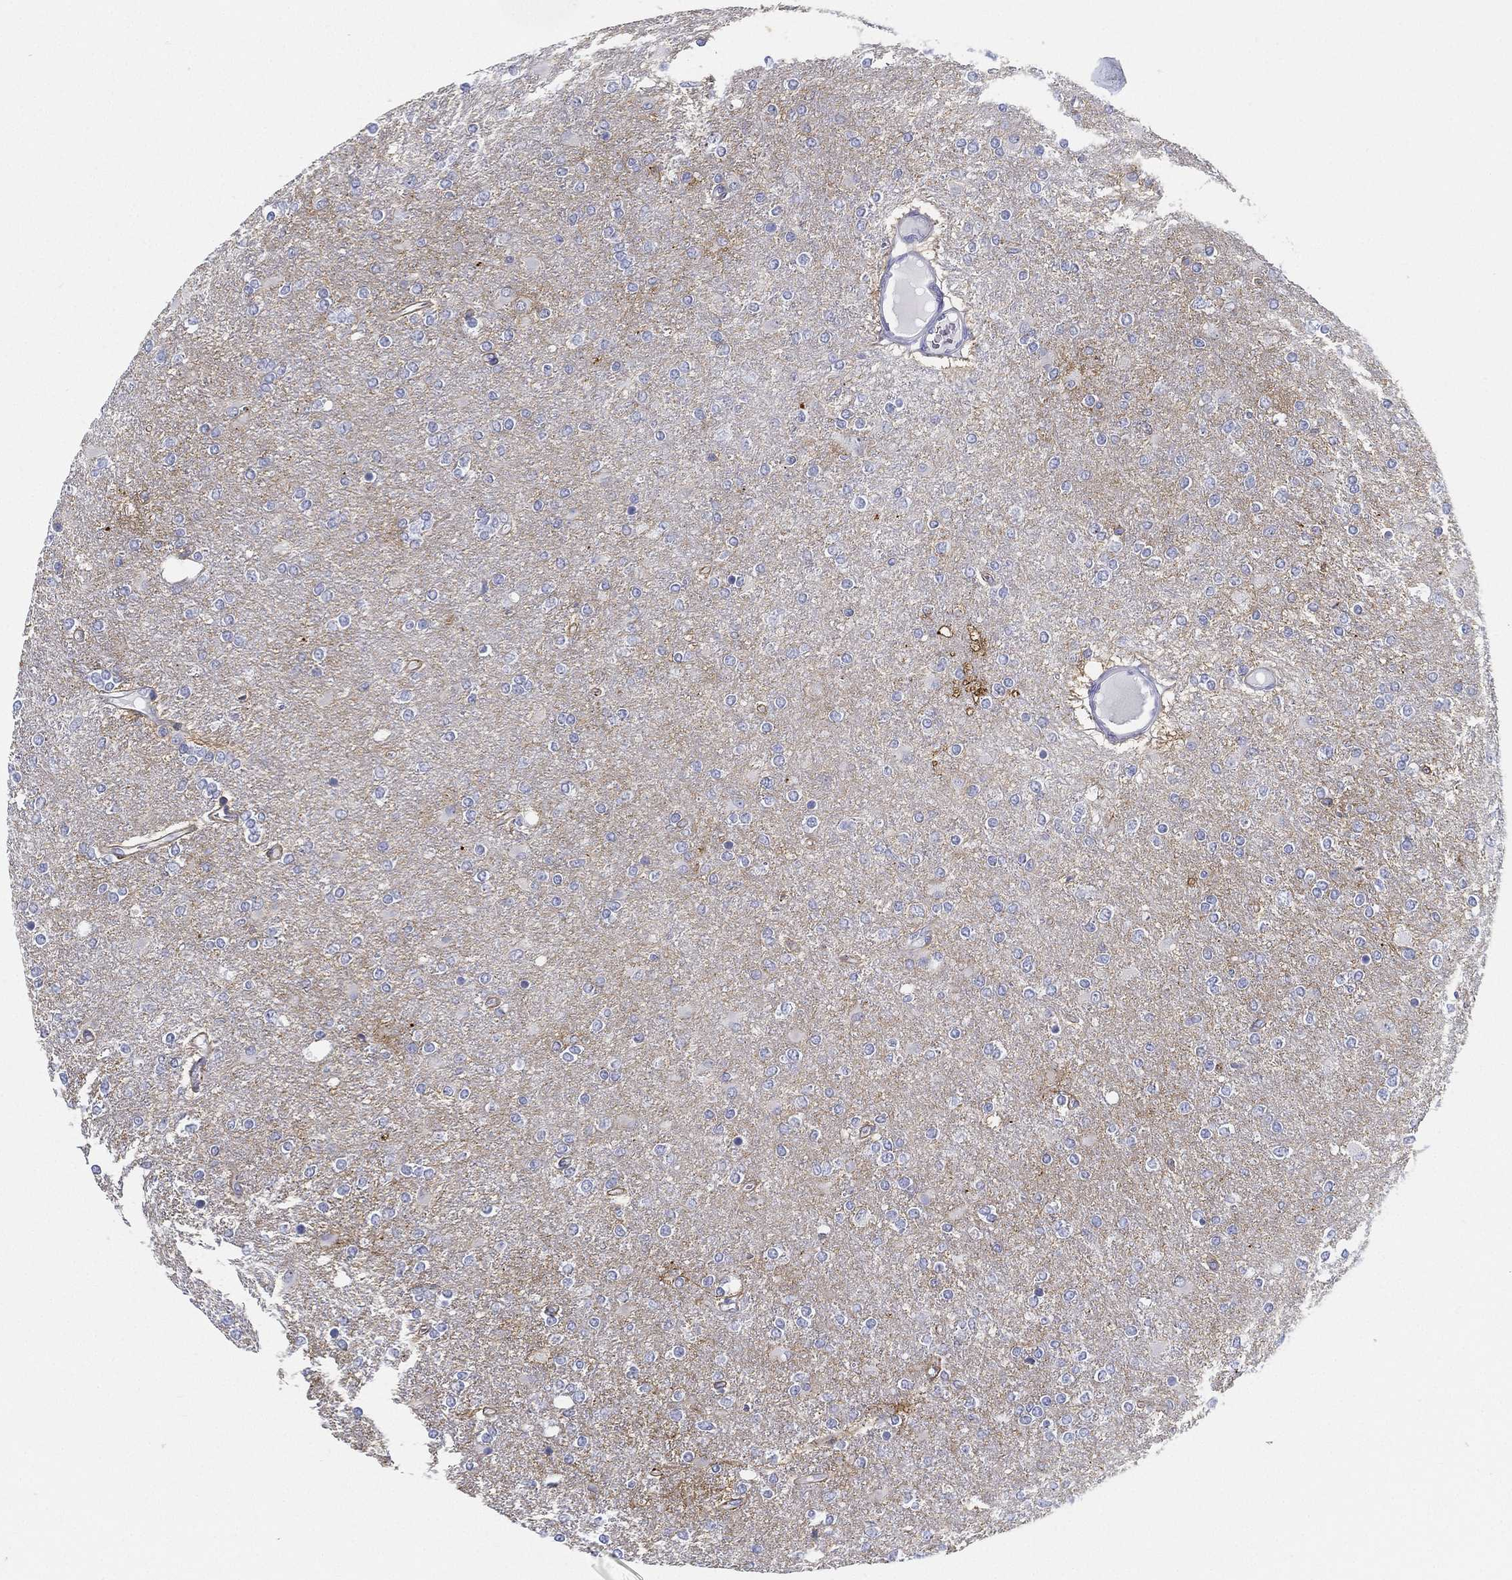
{"staining": {"intensity": "negative", "quantity": "none", "location": "none"}, "tissue": "glioma", "cell_type": "Tumor cells", "image_type": "cancer", "snomed": [{"axis": "morphology", "description": "Glioma, malignant, High grade"}, {"axis": "topography", "description": "Cerebral cortex"}], "caption": "A high-resolution image shows IHC staining of glioma, which displays no significant staining in tumor cells.", "gene": "ATP1B2", "patient": {"sex": "male", "age": 70}}